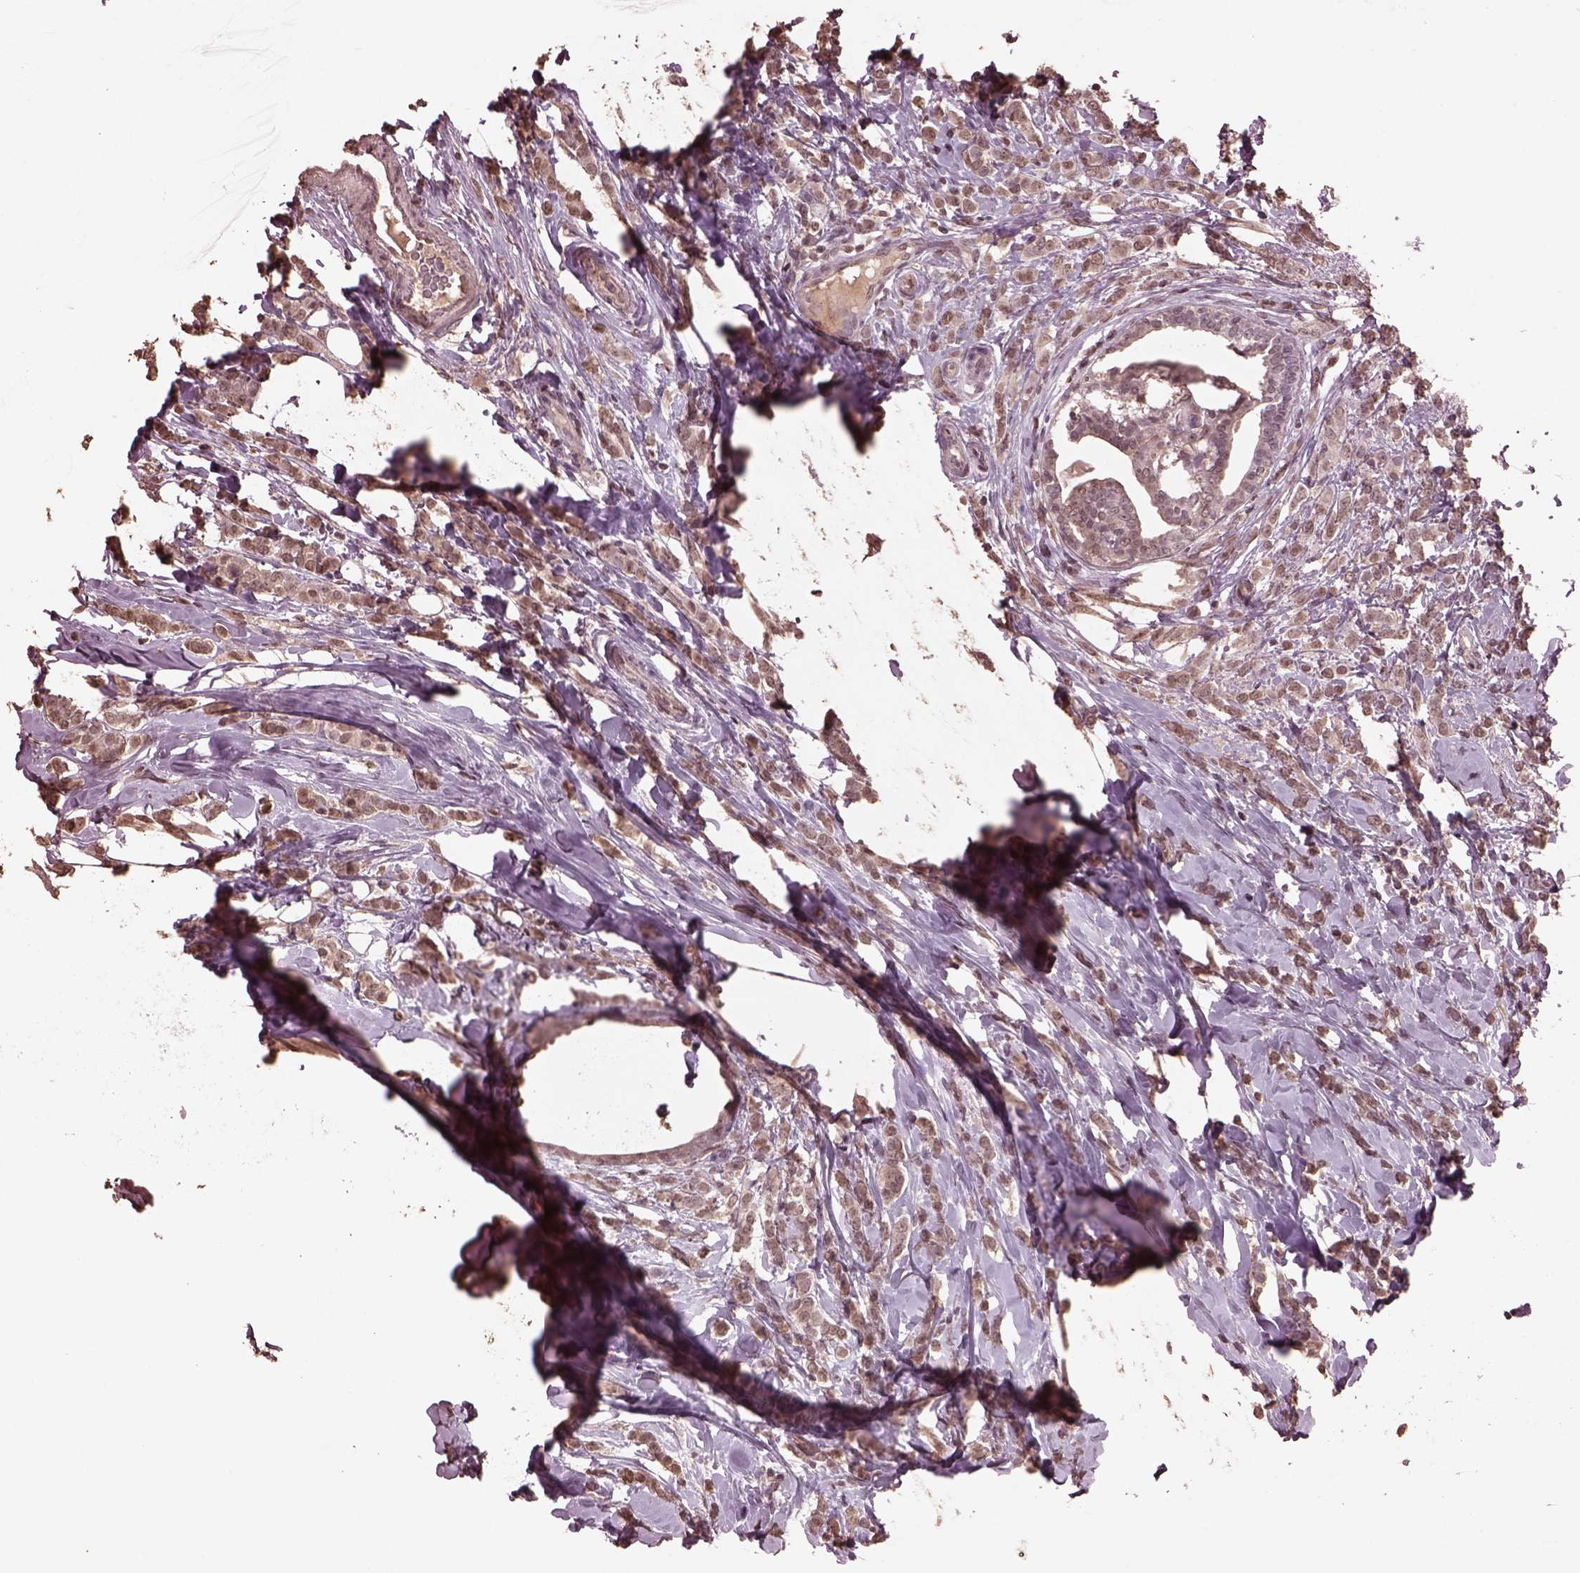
{"staining": {"intensity": "weak", "quantity": "25%-75%", "location": "nuclear"}, "tissue": "breast cancer", "cell_type": "Tumor cells", "image_type": "cancer", "snomed": [{"axis": "morphology", "description": "Lobular carcinoma"}, {"axis": "topography", "description": "Breast"}], "caption": "The histopathology image reveals staining of breast cancer (lobular carcinoma), revealing weak nuclear protein expression (brown color) within tumor cells.", "gene": "CPT1C", "patient": {"sex": "female", "age": 49}}